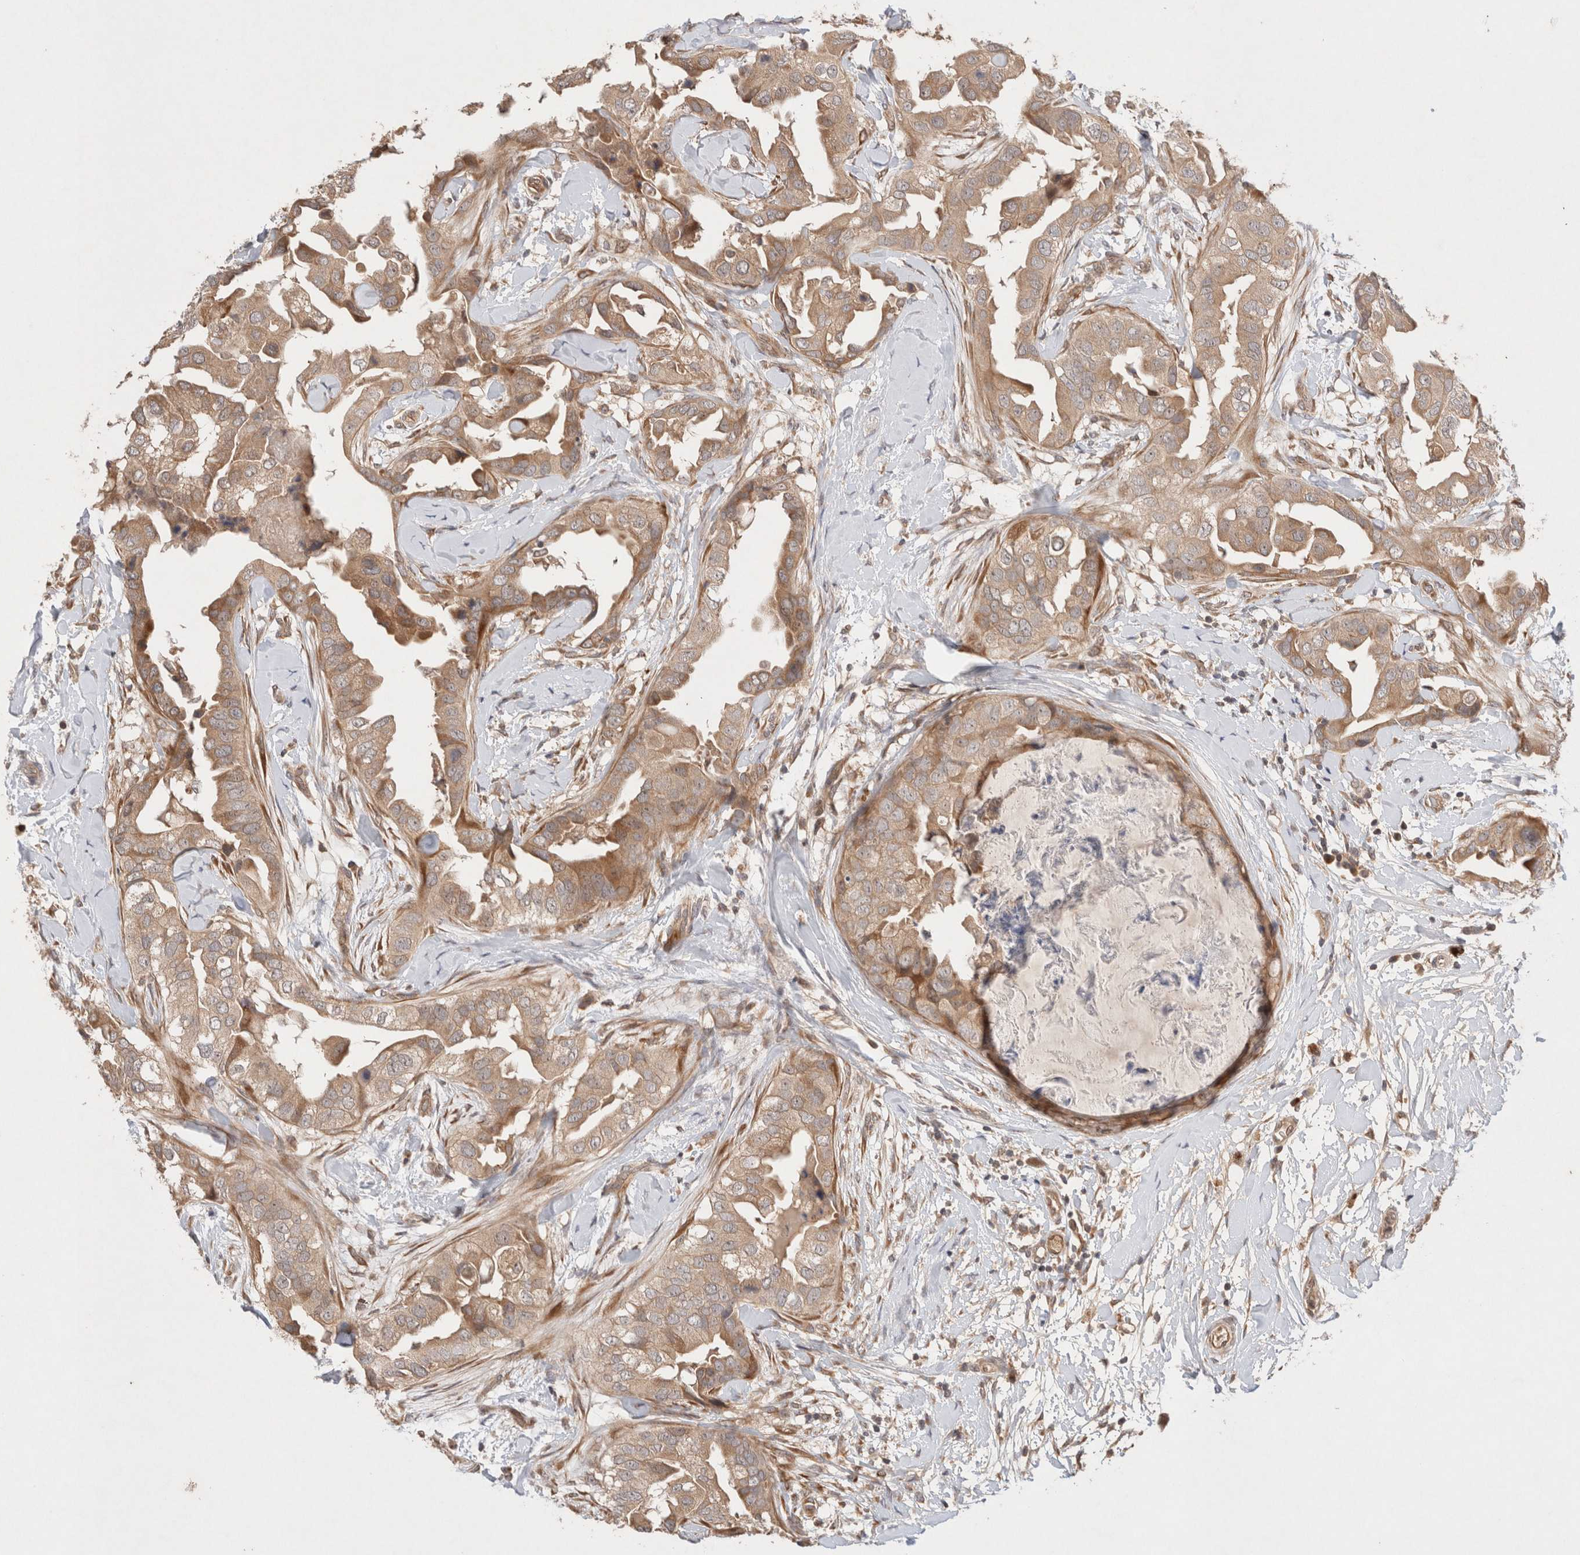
{"staining": {"intensity": "moderate", "quantity": ">75%", "location": "cytoplasmic/membranous"}, "tissue": "breast cancer", "cell_type": "Tumor cells", "image_type": "cancer", "snomed": [{"axis": "morphology", "description": "Duct carcinoma"}, {"axis": "topography", "description": "Breast"}], "caption": "A histopathology image showing moderate cytoplasmic/membranous expression in about >75% of tumor cells in breast cancer, as visualized by brown immunohistochemical staining.", "gene": "KLHL20", "patient": {"sex": "female", "age": 40}}